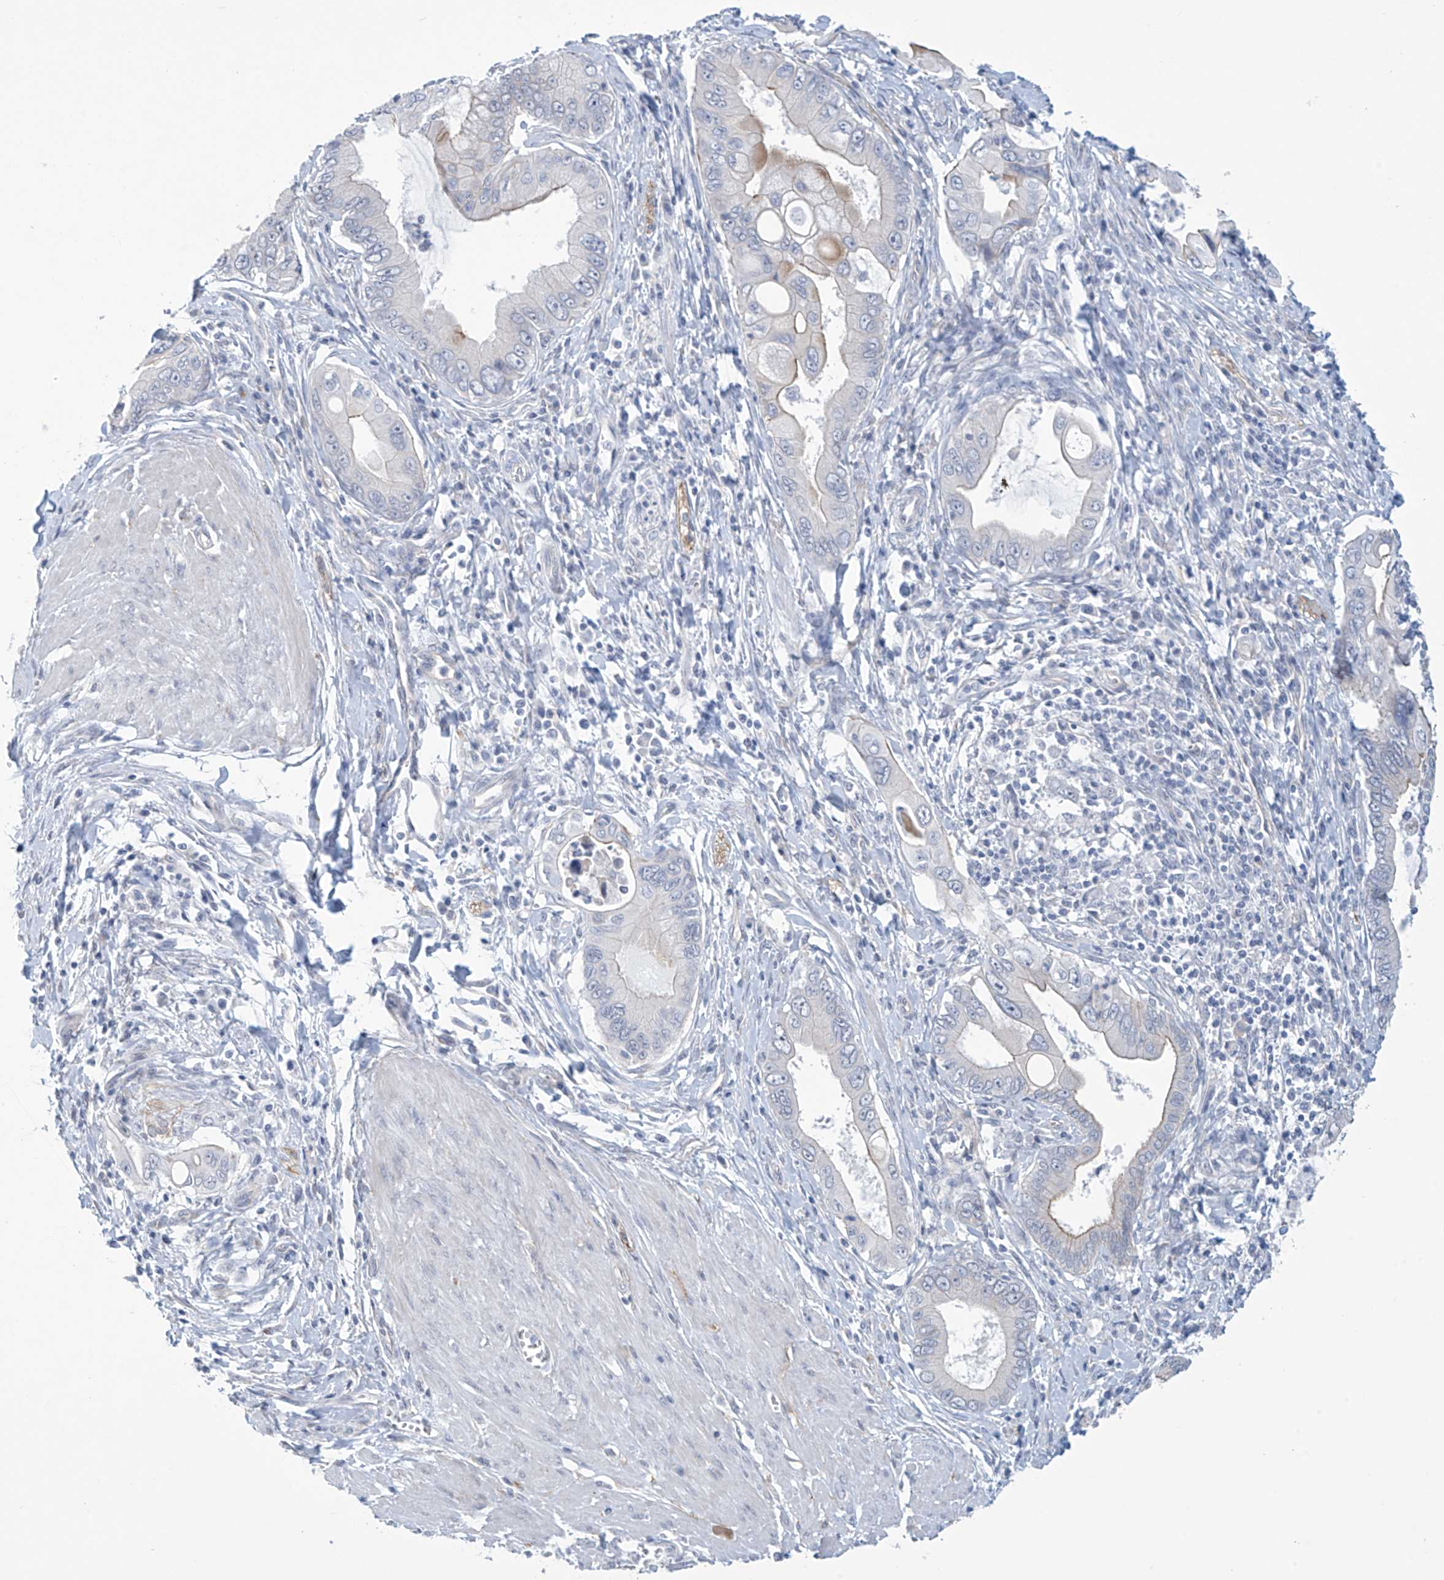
{"staining": {"intensity": "weak", "quantity": "<25%", "location": "cytoplasmic/membranous"}, "tissue": "pancreatic cancer", "cell_type": "Tumor cells", "image_type": "cancer", "snomed": [{"axis": "morphology", "description": "Adenocarcinoma, NOS"}, {"axis": "topography", "description": "Pancreas"}], "caption": "The histopathology image displays no staining of tumor cells in pancreatic cancer. The staining was performed using DAB to visualize the protein expression in brown, while the nuclei were stained in blue with hematoxylin (Magnification: 20x).", "gene": "ABHD13", "patient": {"sex": "male", "age": 78}}